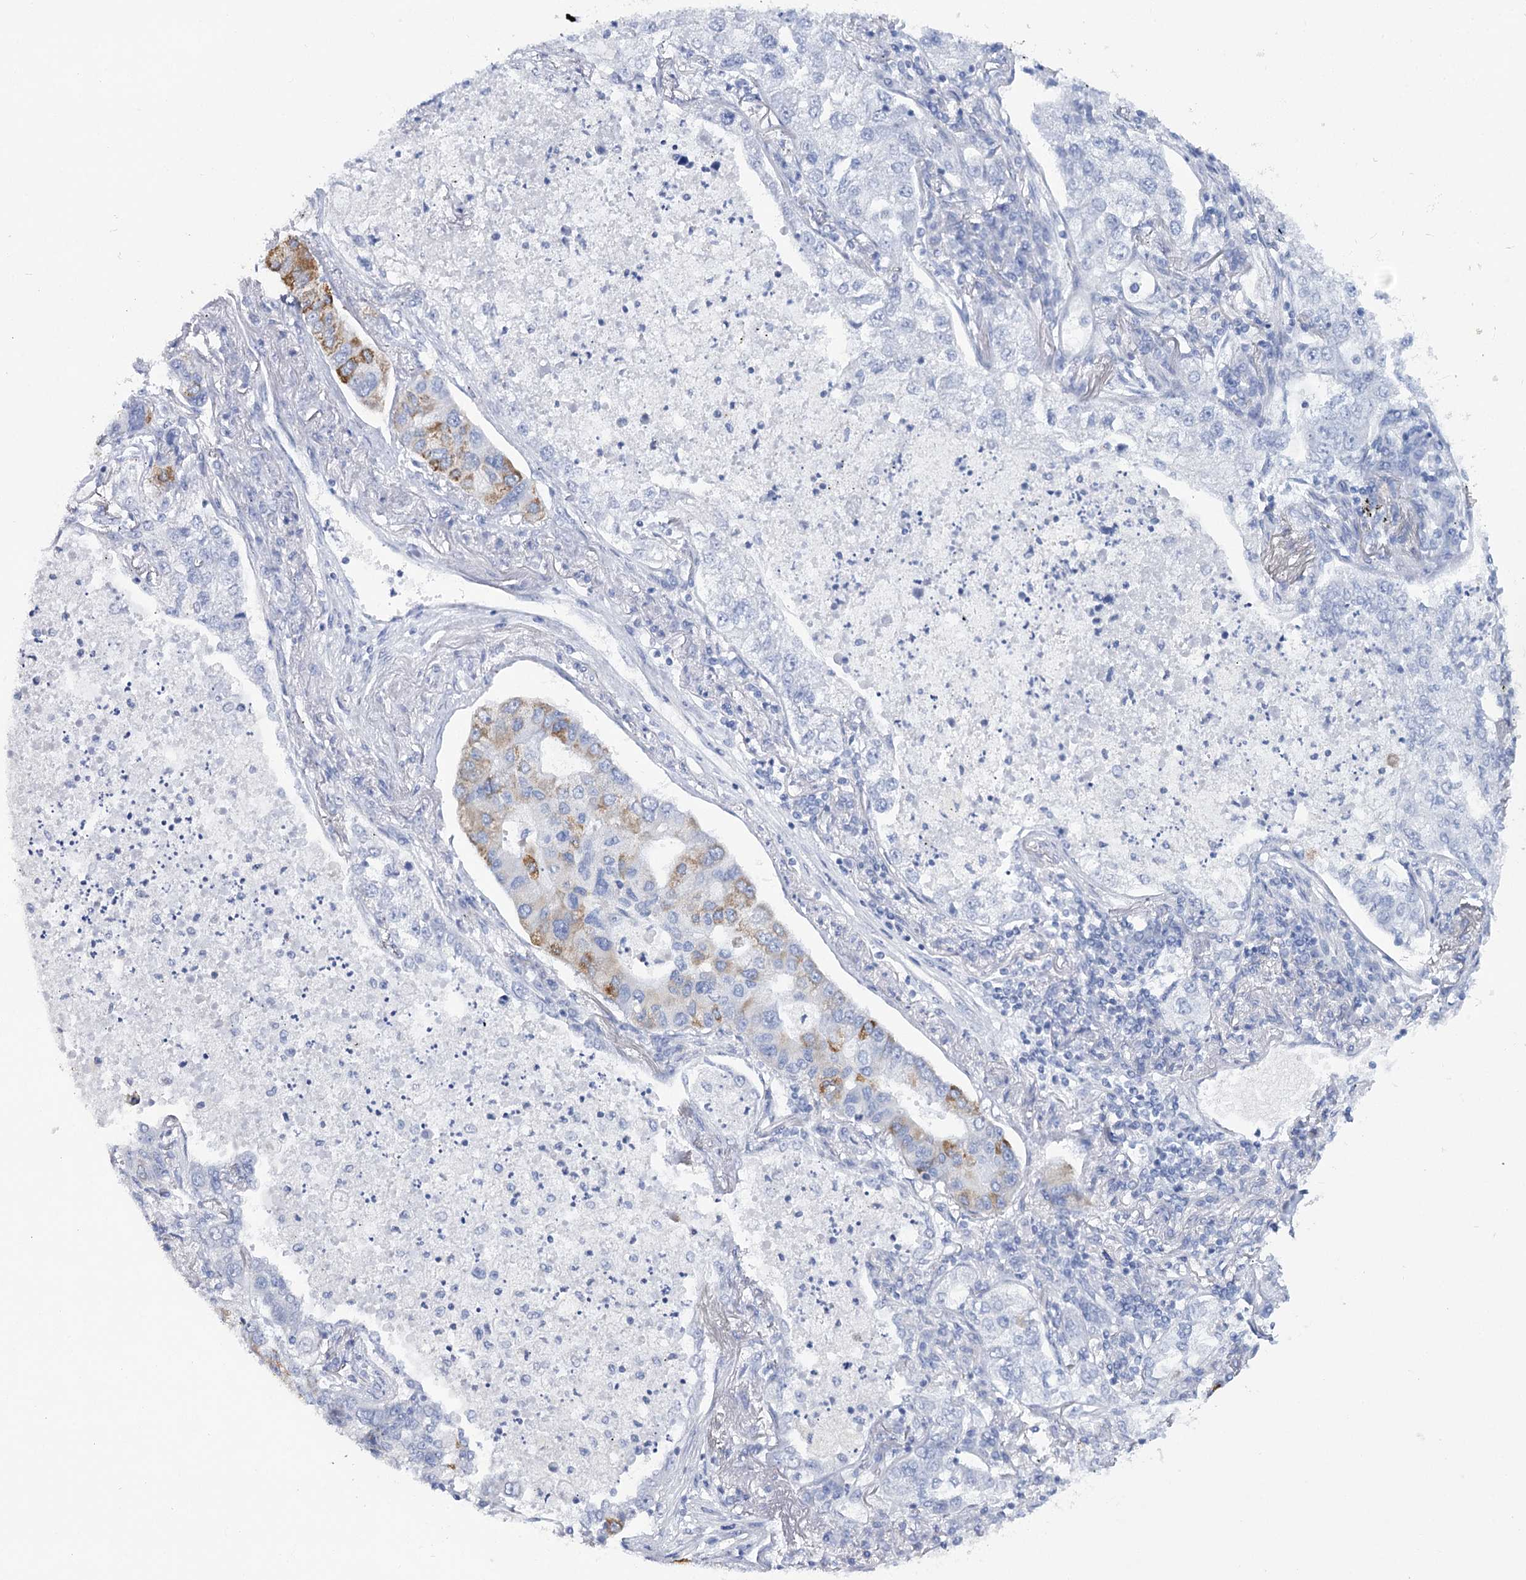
{"staining": {"intensity": "moderate", "quantity": "<25%", "location": "cytoplasmic/membranous"}, "tissue": "lung cancer", "cell_type": "Tumor cells", "image_type": "cancer", "snomed": [{"axis": "morphology", "description": "Adenocarcinoma, NOS"}, {"axis": "topography", "description": "Lung"}], "caption": "Immunohistochemistry (IHC) of human adenocarcinoma (lung) demonstrates low levels of moderate cytoplasmic/membranous staining in approximately <25% of tumor cells.", "gene": "RNF186", "patient": {"sex": "male", "age": 49}}